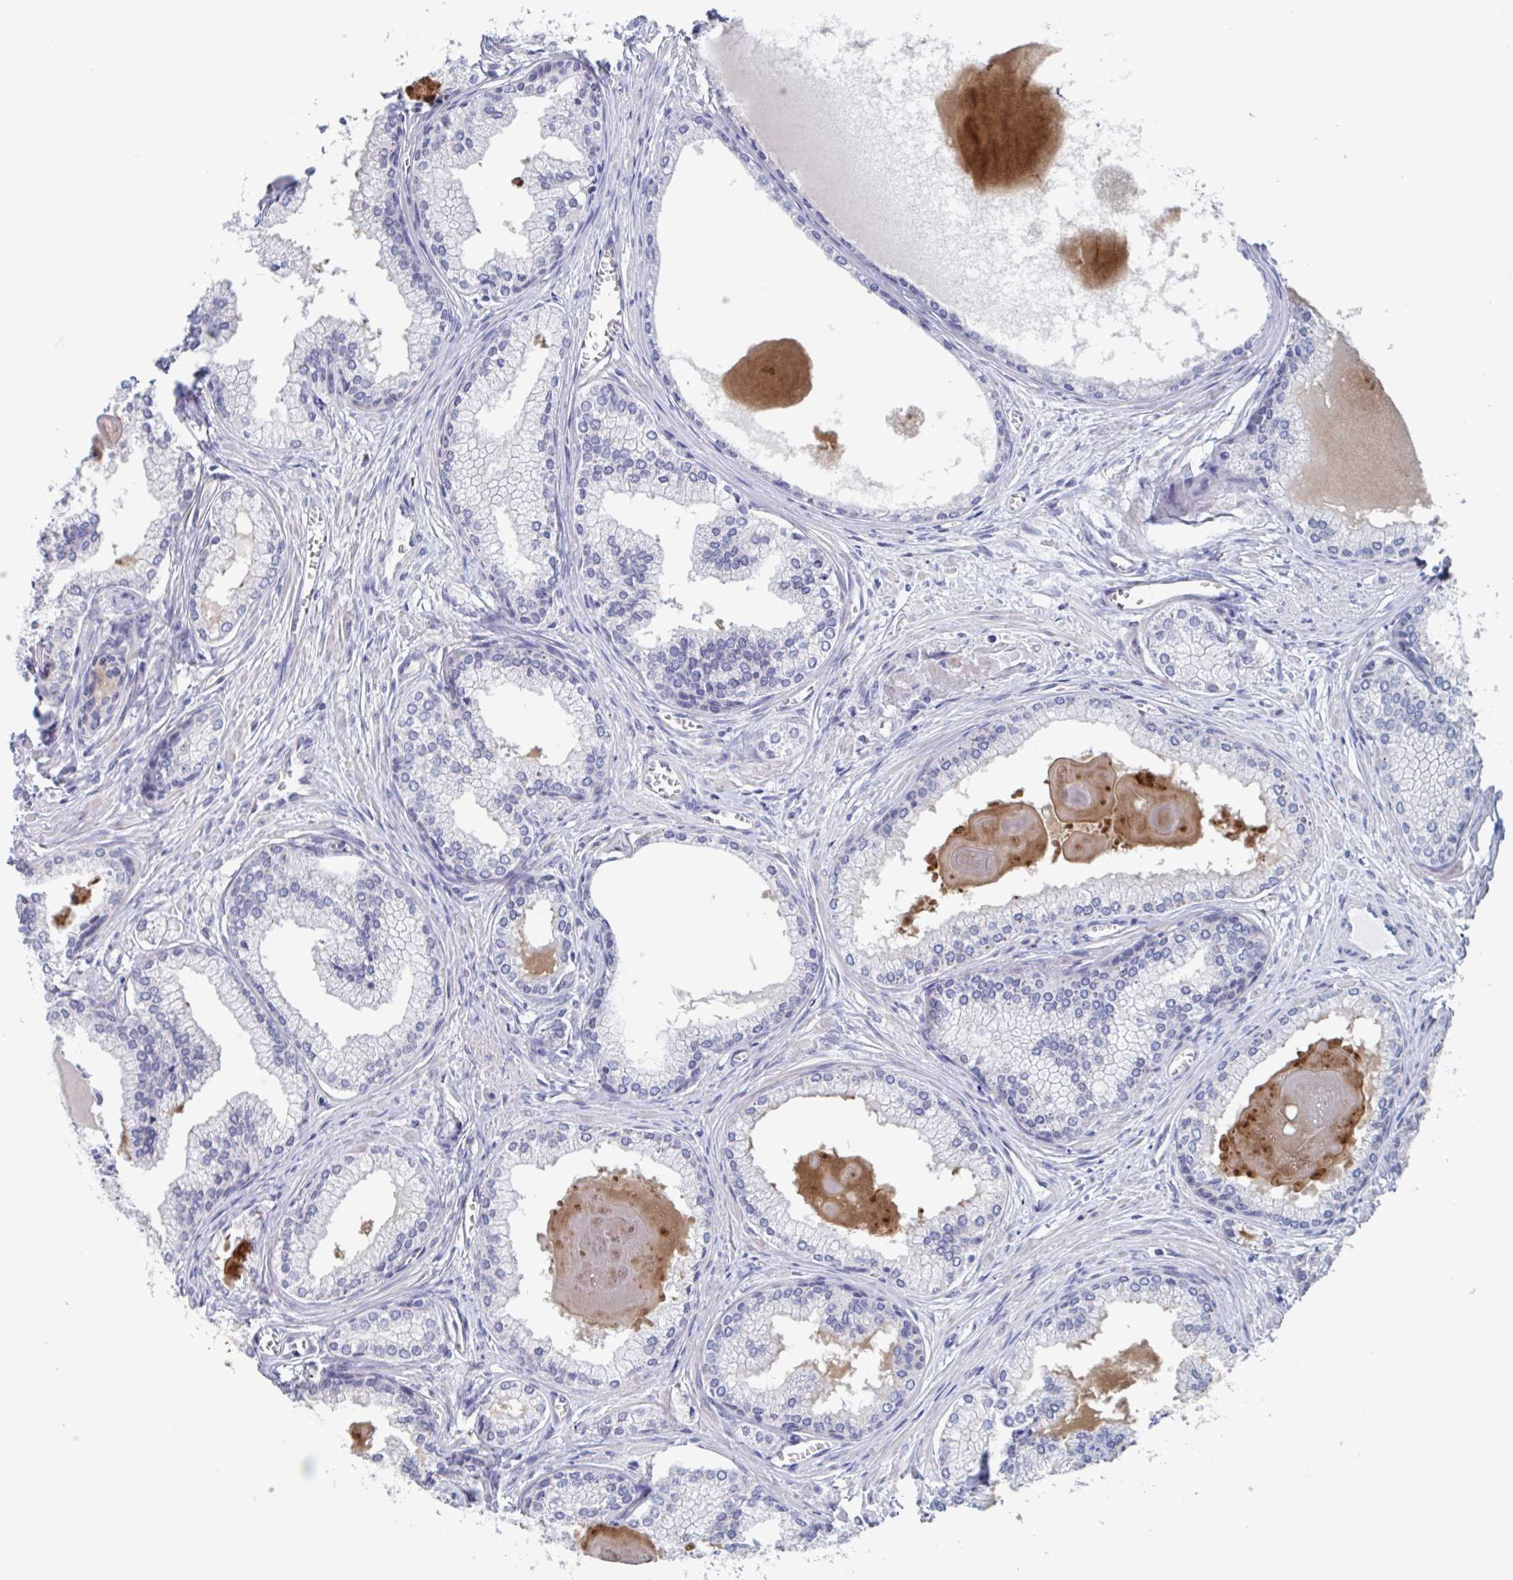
{"staining": {"intensity": "negative", "quantity": "none", "location": "none"}, "tissue": "prostate cancer", "cell_type": "Tumor cells", "image_type": "cancer", "snomed": [{"axis": "morphology", "description": "Adenocarcinoma, High grade"}, {"axis": "topography", "description": "Prostate"}], "caption": "A high-resolution photomicrograph shows immunohistochemistry (IHC) staining of prostate cancer (high-grade adenocarcinoma), which reveals no significant staining in tumor cells.", "gene": "ST14", "patient": {"sex": "male", "age": 68}}